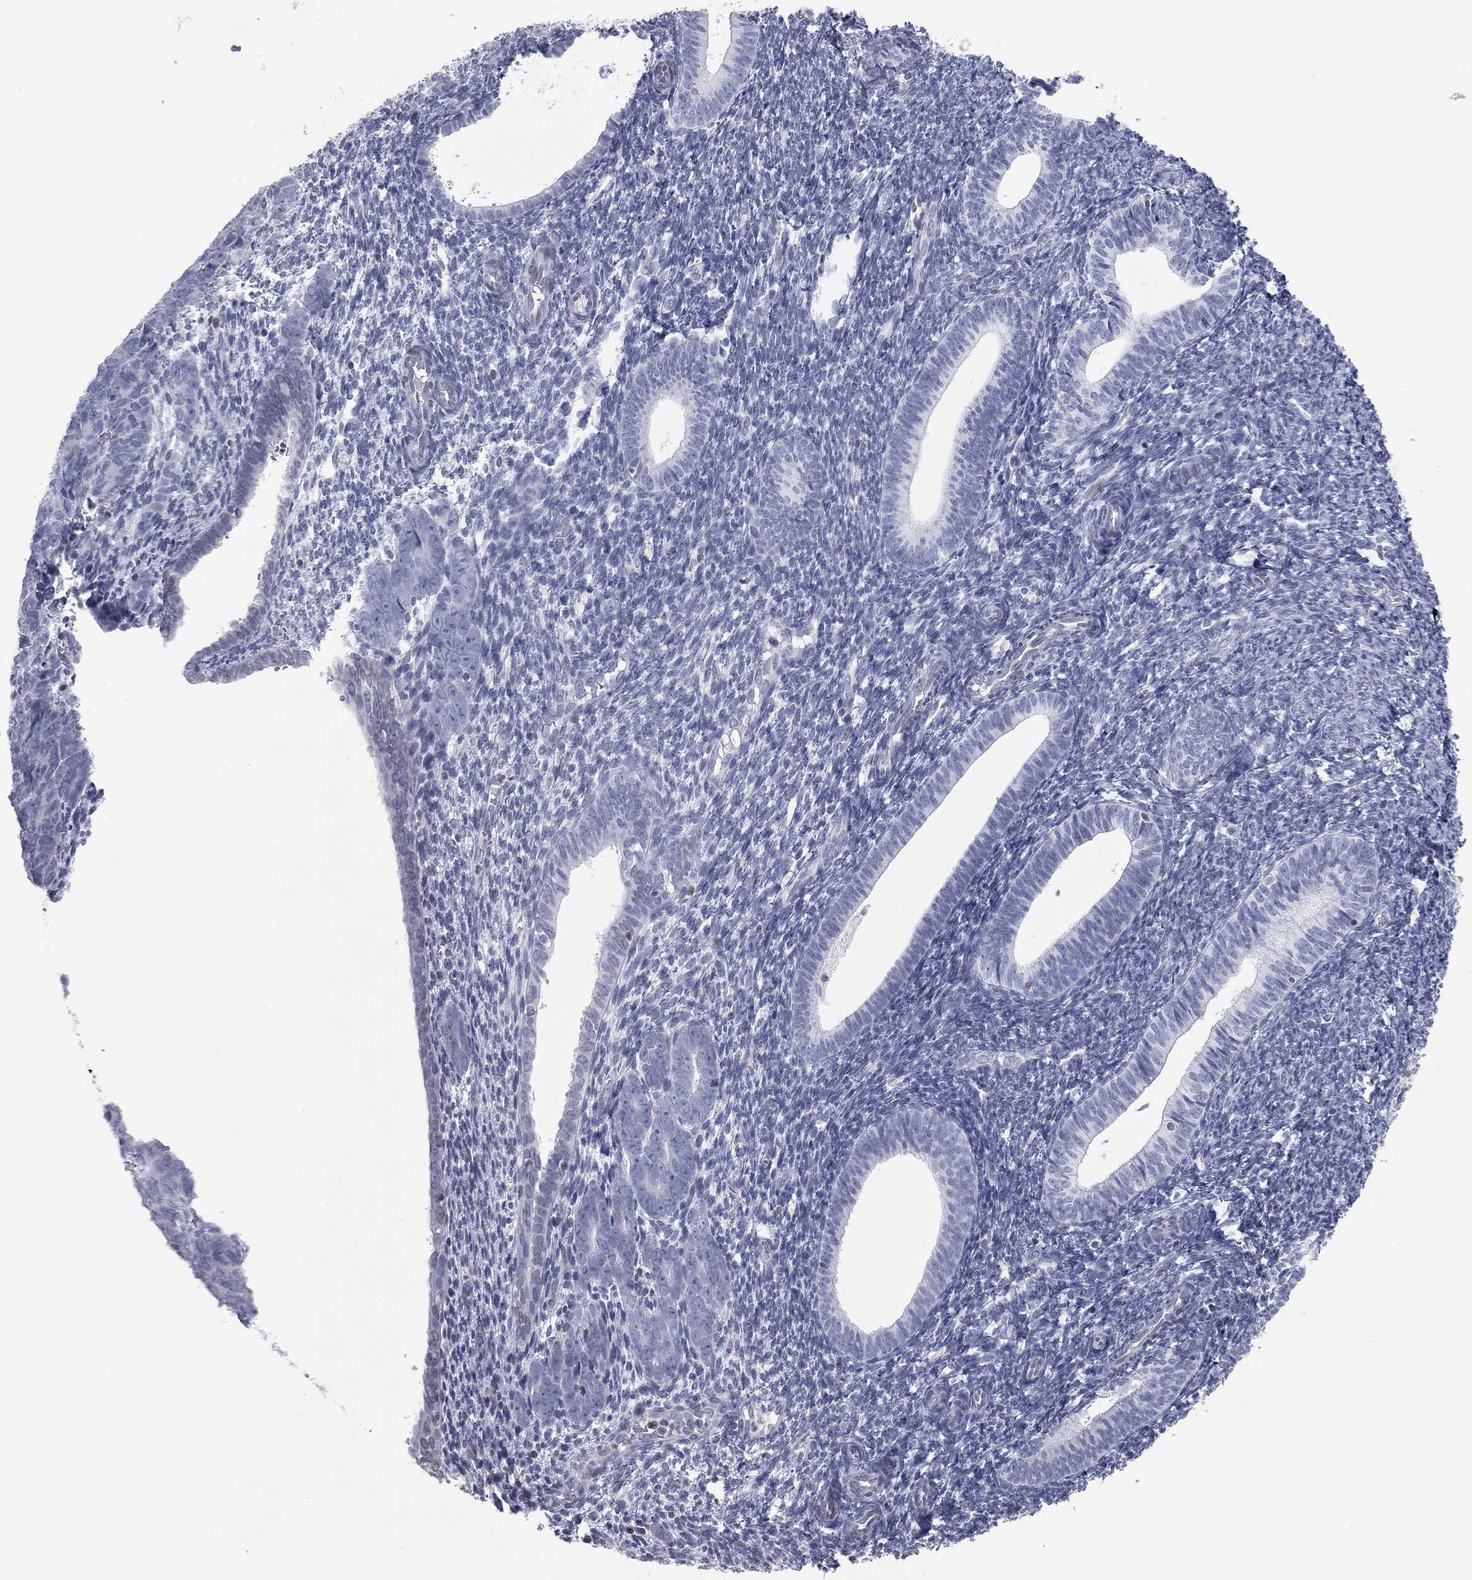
{"staining": {"intensity": "negative", "quantity": "none", "location": "none"}, "tissue": "endometrial cancer", "cell_type": "Tumor cells", "image_type": "cancer", "snomed": [{"axis": "morphology", "description": "Adenocarcinoma, NOS"}, {"axis": "topography", "description": "Endometrium"}], "caption": "A high-resolution image shows immunohistochemistry staining of endometrial cancer (adenocarcinoma), which exhibits no significant expression in tumor cells. (DAB (3,3'-diaminobenzidine) immunohistochemistry, high magnification).", "gene": "ALDOB", "patient": {"sex": "female", "age": 82}}